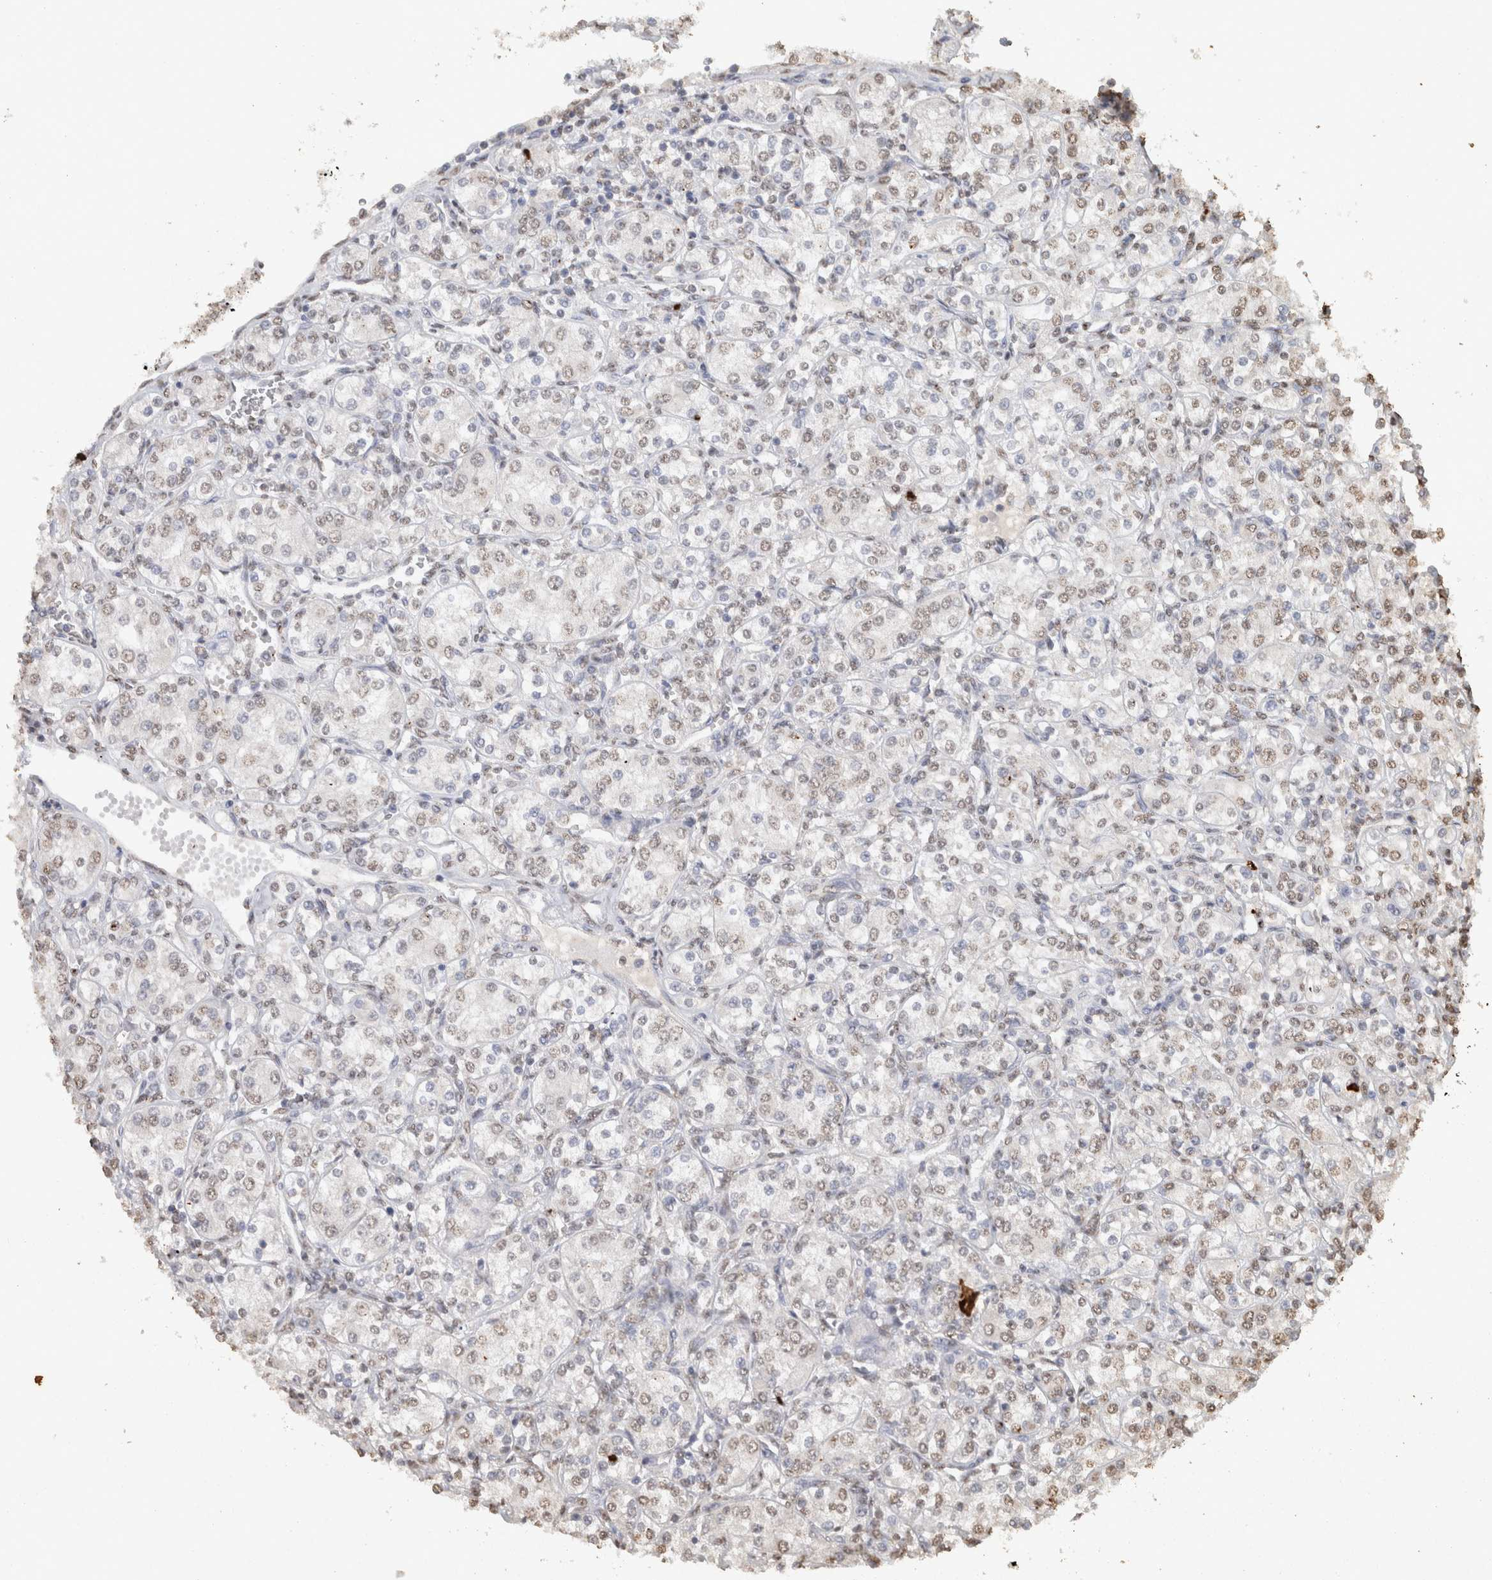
{"staining": {"intensity": "weak", "quantity": "25%-75%", "location": "nuclear"}, "tissue": "renal cancer", "cell_type": "Tumor cells", "image_type": "cancer", "snomed": [{"axis": "morphology", "description": "Adenocarcinoma, NOS"}, {"axis": "topography", "description": "Kidney"}], "caption": "Weak nuclear protein expression is present in about 25%-75% of tumor cells in renal cancer.", "gene": "HAND2", "patient": {"sex": "male", "age": 77}}